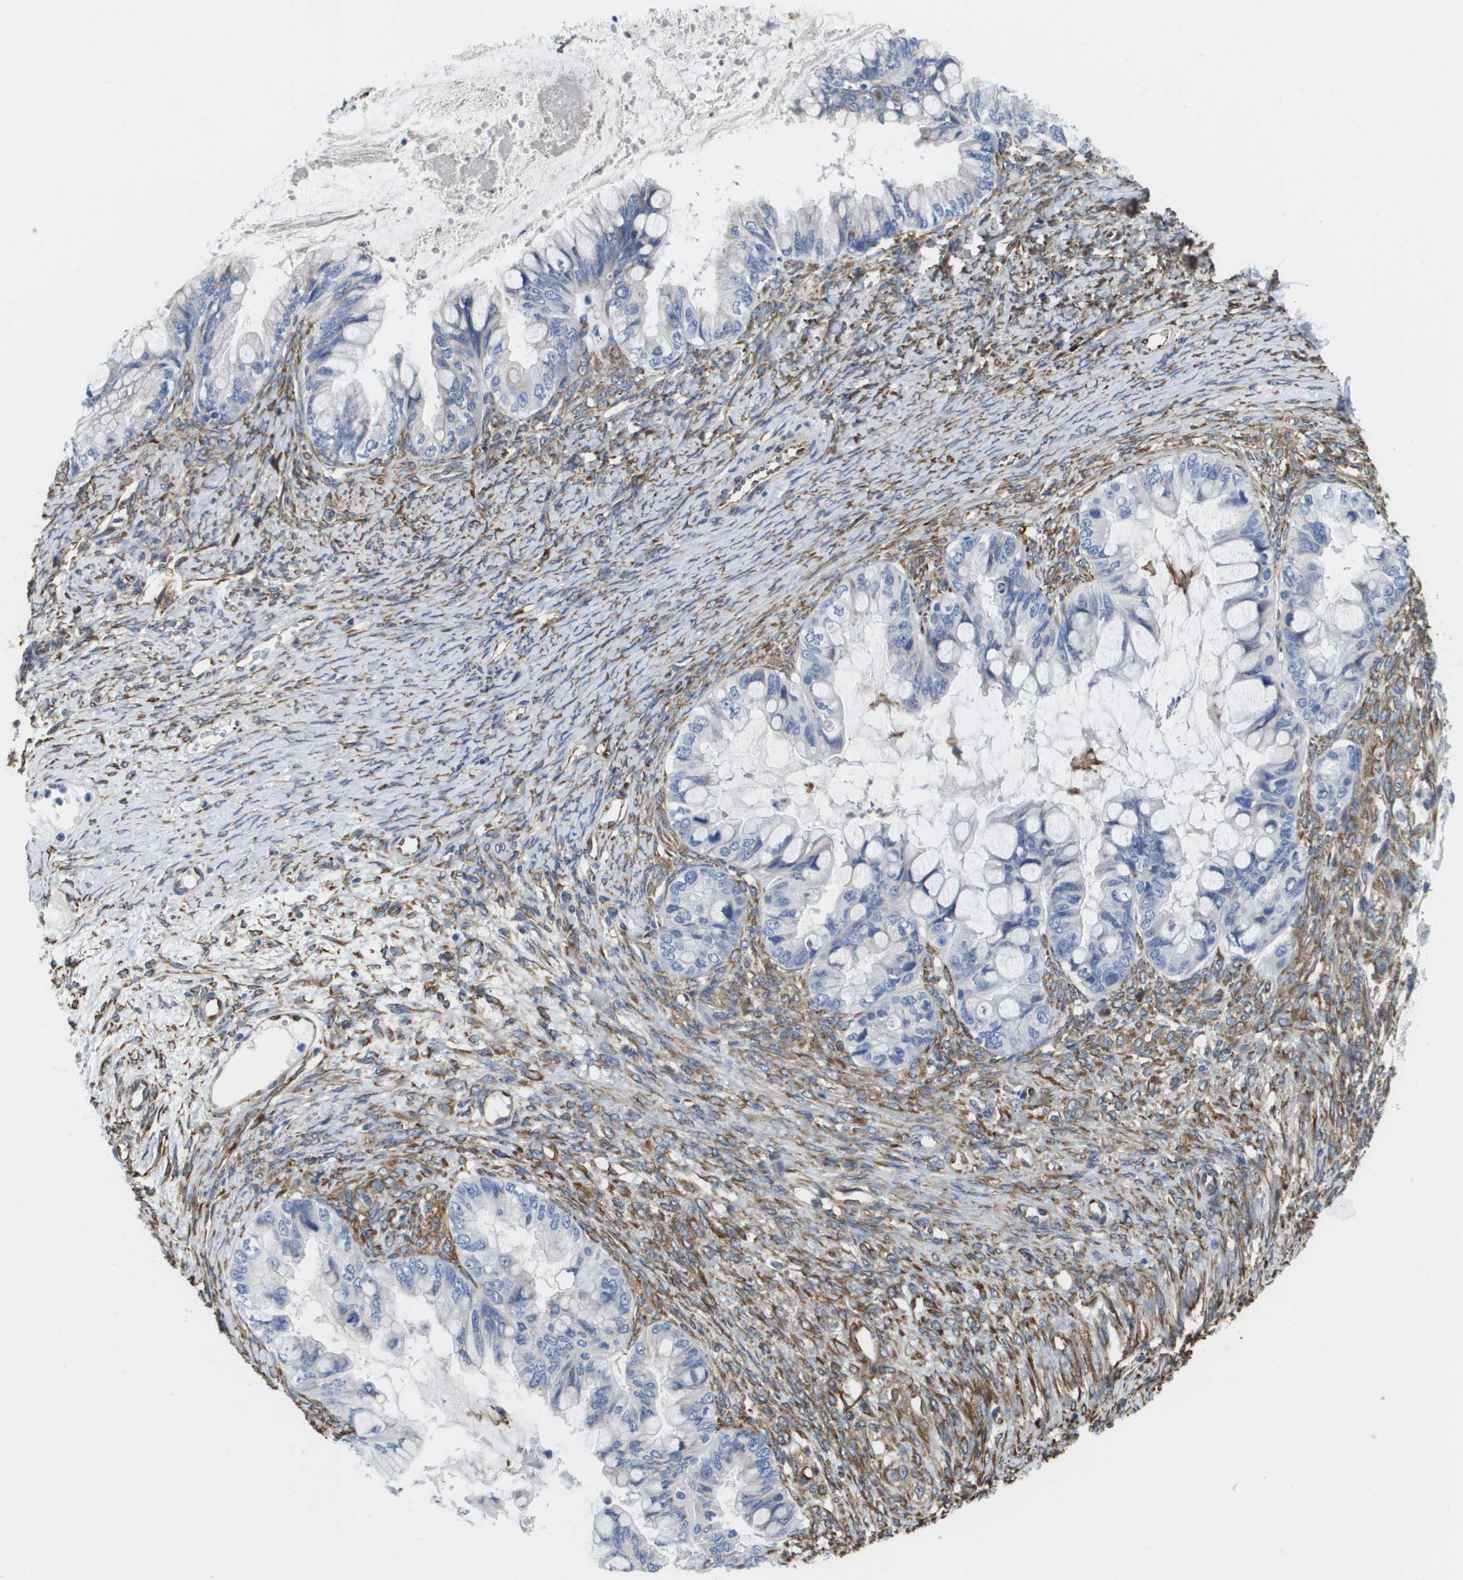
{"staining": {"intensity": "moderate", "quantity": "<25%", "location": "cytoplasmic/membranous"}, "tissue": "ovarian cancer", "cell_type": "Tumor cells", "image_type": "cancer", "snomed": [{"axis": "morphology", "description": "Cystadenocarcinoma, mucinous, NOS"}, {"axis": "topography", "description": "Ovary"}], "caption": "Immunohistochemistry photomicrograph of human ovarian mucinous cystadenocarcinoma stained for a protein (brown), which displays low levels of moderate cytoplasmic/membranous staining in approximately <25% of tumor cells.", "gene": "ST3GAL2", "patient": {"sex": "female", "age": 80}}